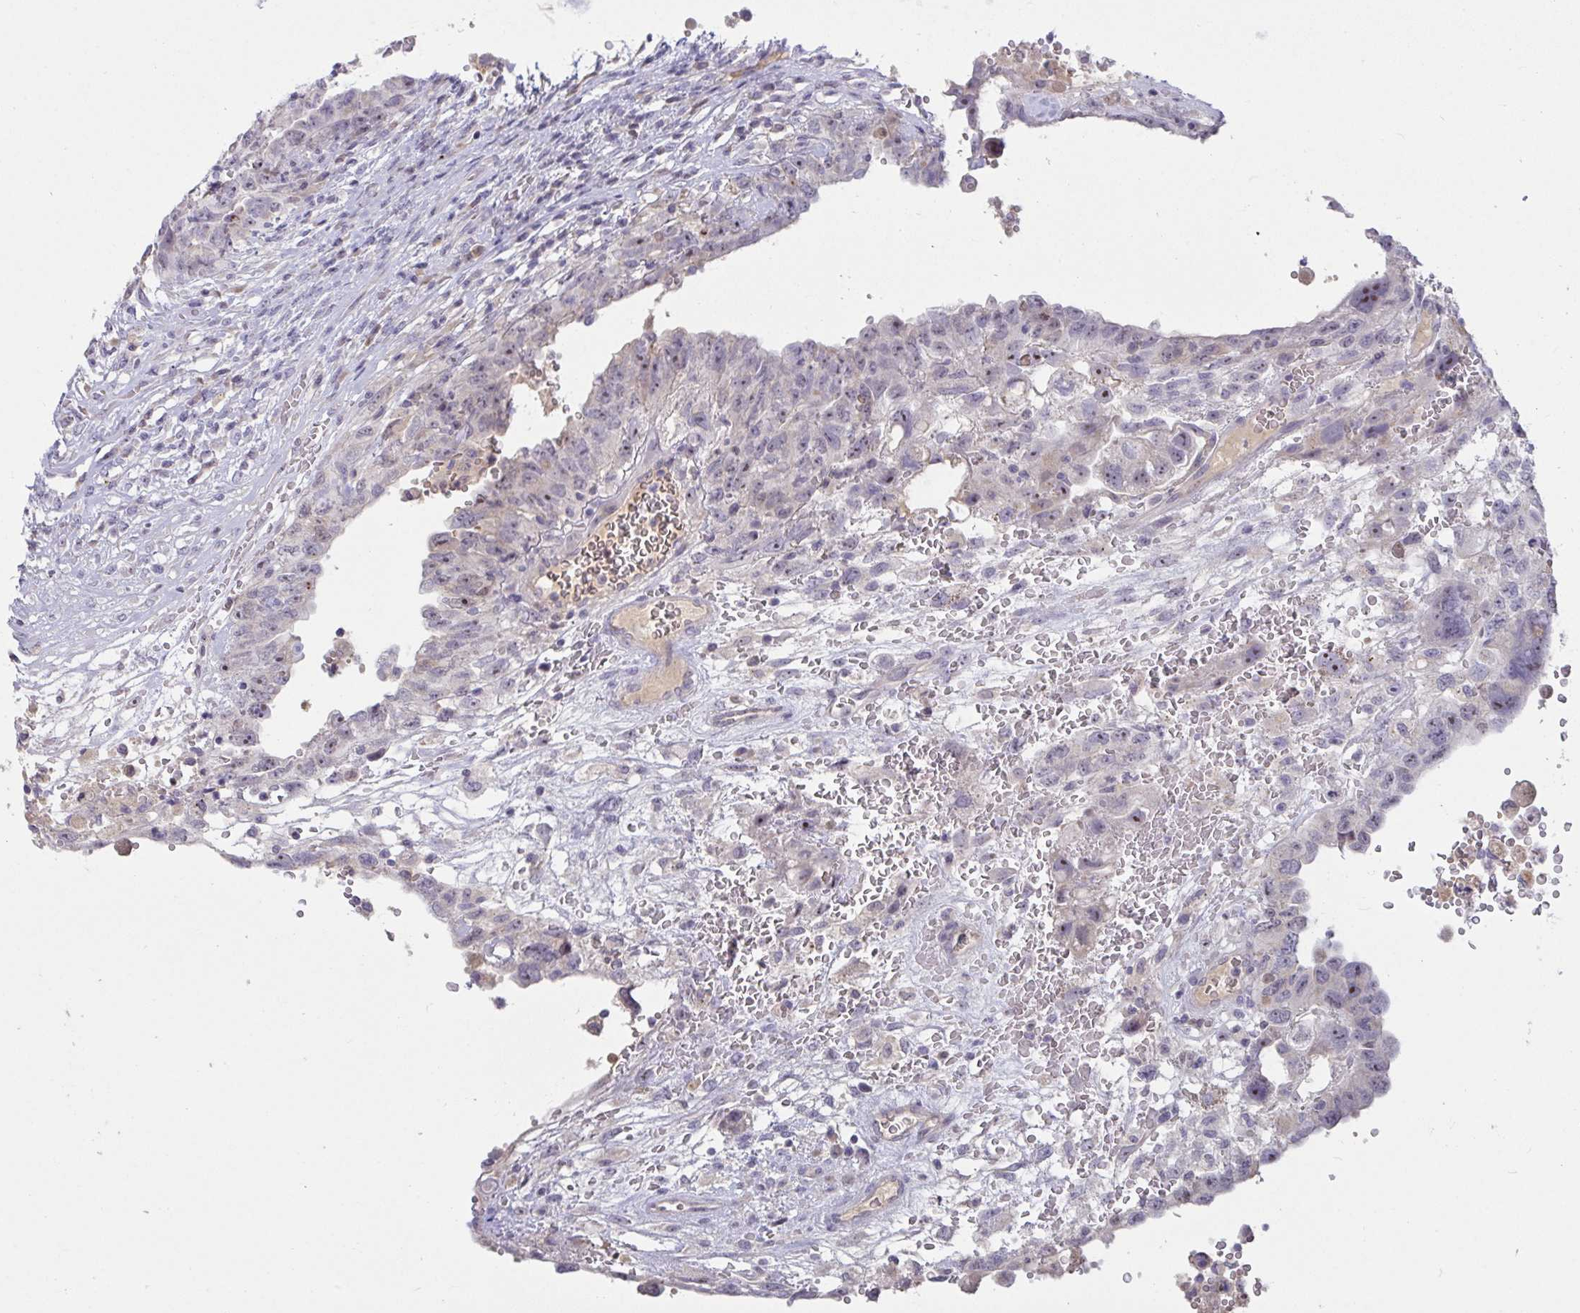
{"staining": {"intensity": "negative", "quantity": "none", "location": "none"}, "tissue": "testis cancer", "cell_type": "Tumor cells", "image_type": "cancer", "snomed": [{"axis": "morphology", "description": "Carcinoma, Embryonal, NOS"}, {"axis": "topography", "description": "Testis"}], "caption": "This is an immunohistochemistry (IHC) photomicrograph of human testis cancer. There is no staining in tumor cells.", "gene": "MYC", "patient": {"sex": "male", "age": 26}}